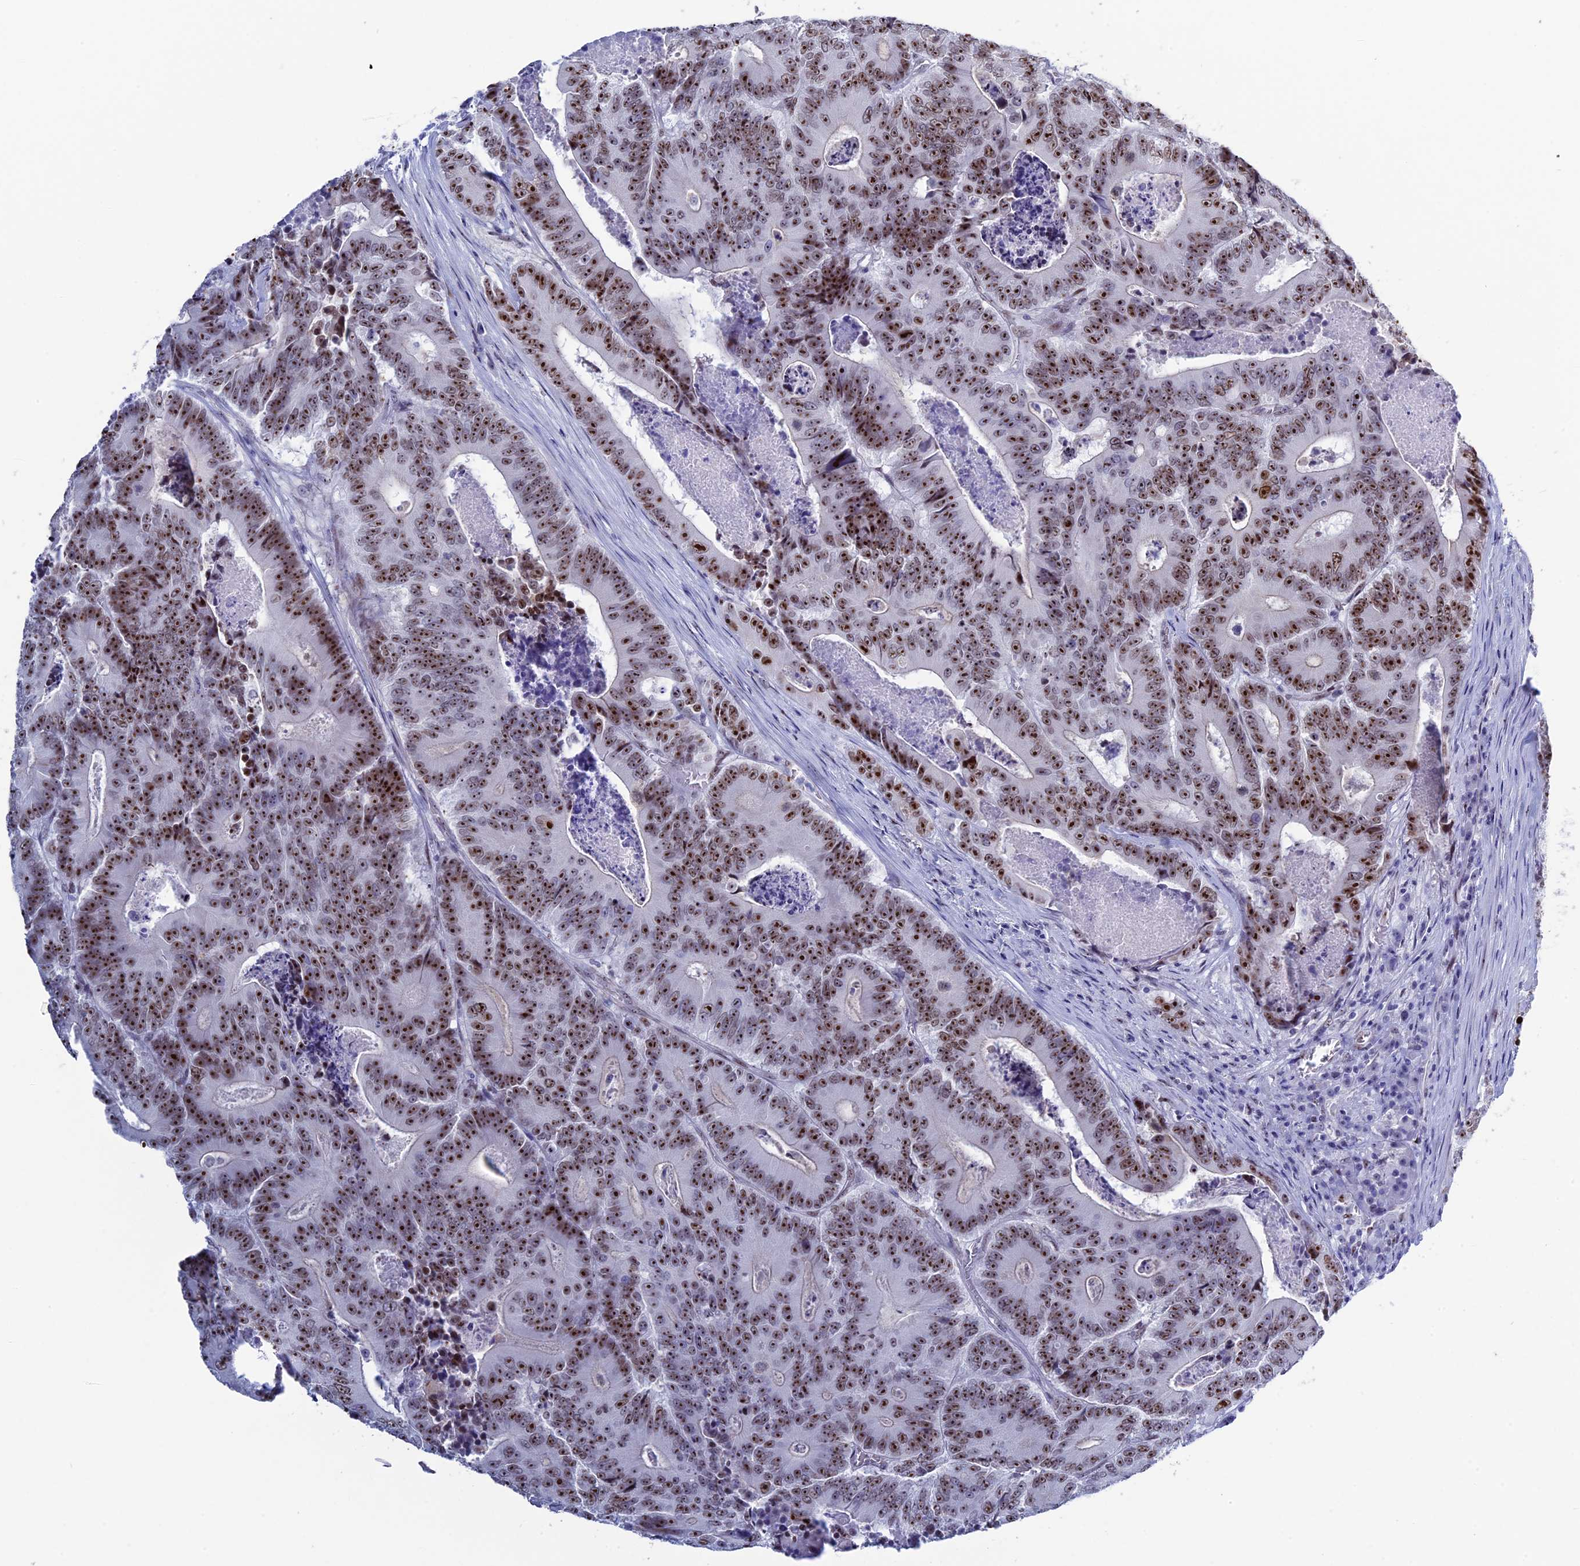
{"staining": {"intensity": "strong", "quantity": ">75%", "location": "nuclear"}, "tissue": "colorectal cancer", "cell_type": "Tumor cells", "image_type": "cancer", "snomed": [{"axis": "morphology", "description": "Adenocarcinoma, NOS"}, {"axis": "topography", "description": "Colon"}], "caption": "An immunohistochemistry (IHC) micrograph of tumor tissue is shown. Protein staining in brown labels strong nuclear positivity in colorectal cancer (adenocarcinoma) within tumor cells.", "gene": "CCDC86", "patient": {"sex": "male", "age": 83}}